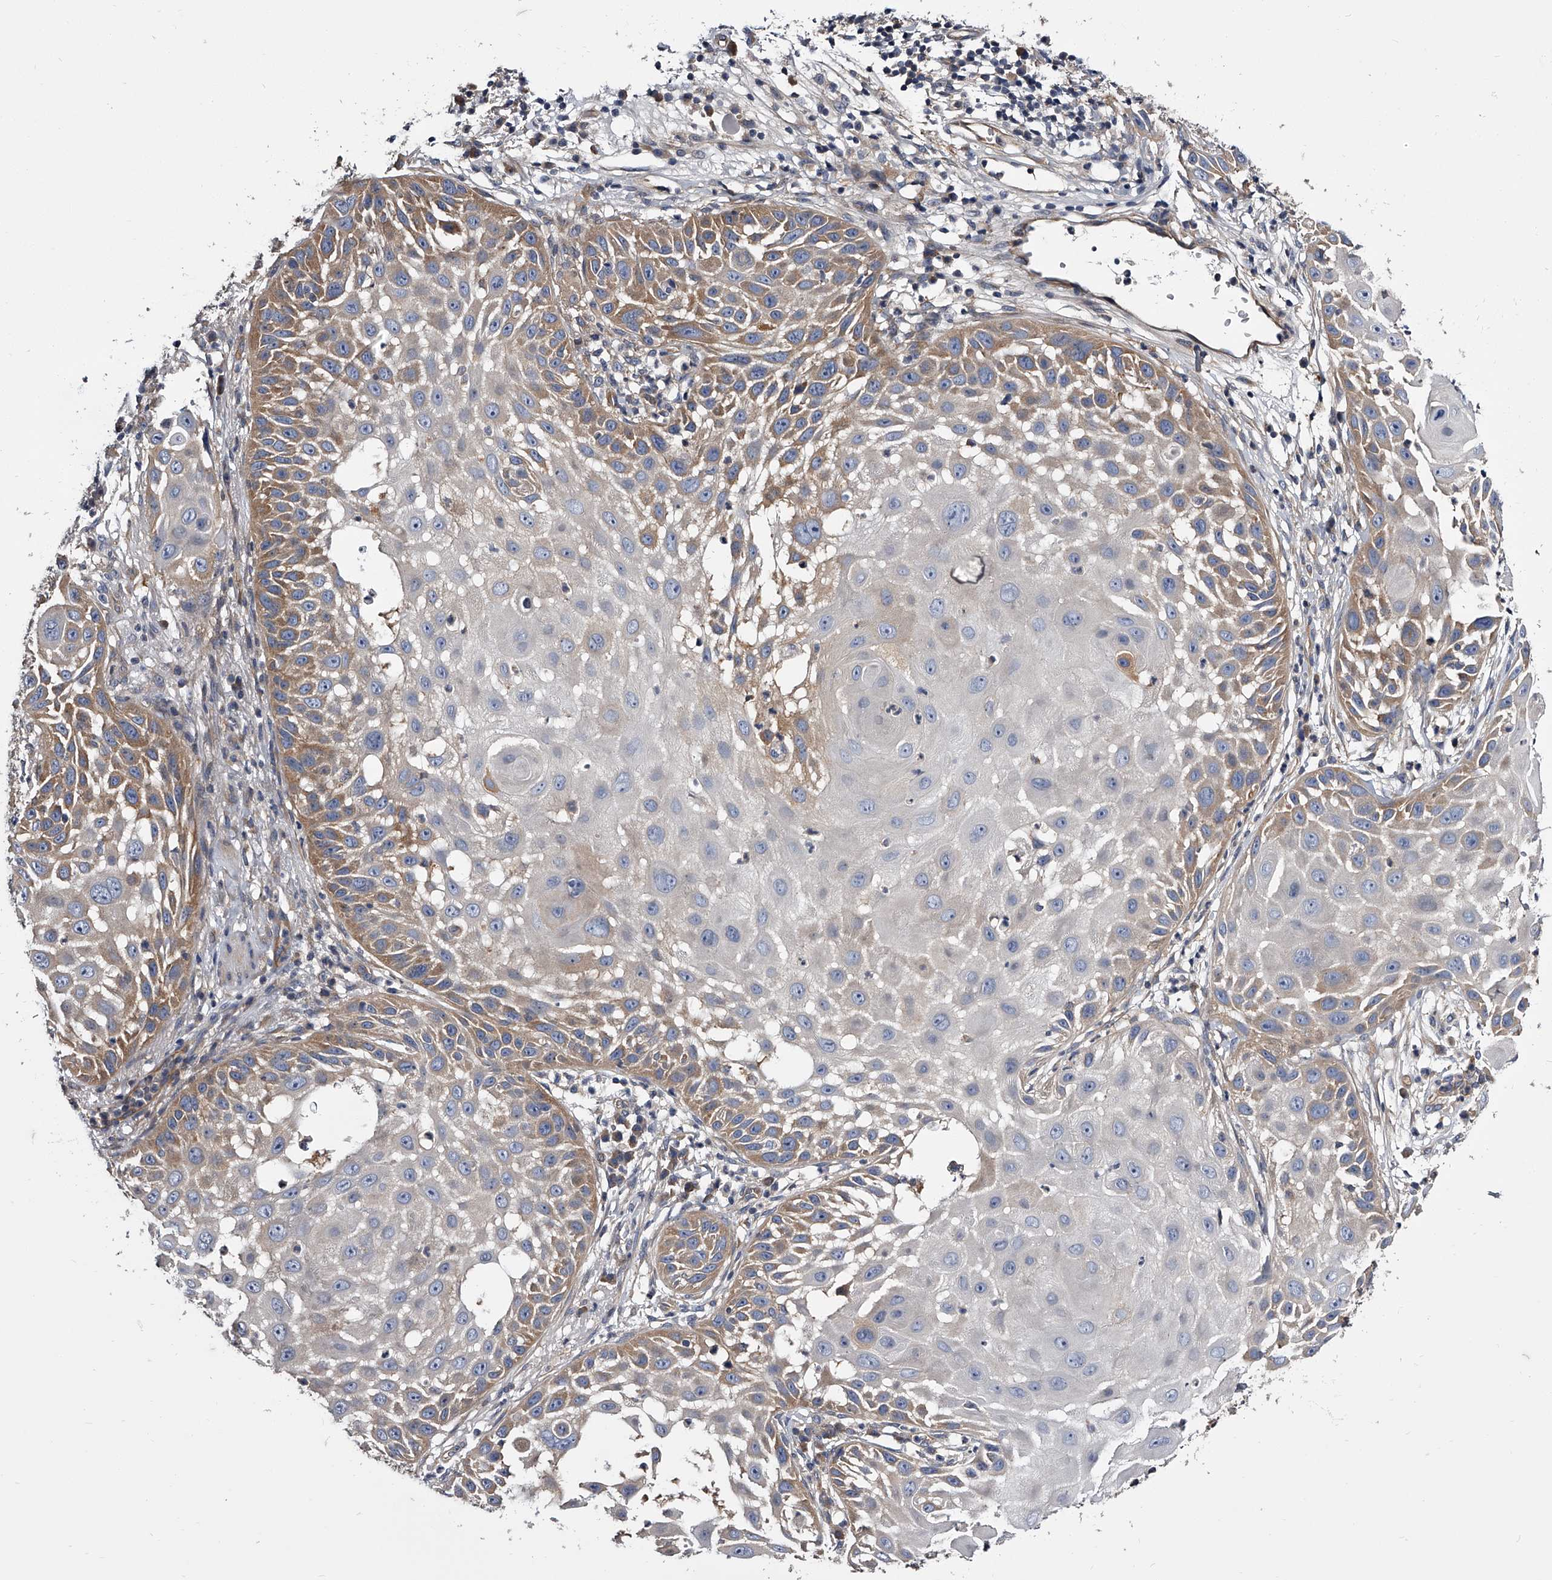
{"staining": {"intensity": "moderate", "quantity": "25%-75%", "location": "cytoplasmic/membranous"}, "tissue": "skin cancer", "cell_type": "Tumor cells", "image_type": "cancer", "snomed": [{"axis": "morphology", "description": "Squamous cell carcinoma, NOS"}, {"axis": "topography", "description": "Skin"}], "caption": "This photomicrograph shows skin cancer stained with immunohistochemistry (IHC) to label a protein in brown. The cytoplasmic/membranous of tumor cells show moderate positivity for the protein. Nuclei are counter-stained blue.", "gene": "GAPVD1", "patient": {"sex": "female", "age": 44}}